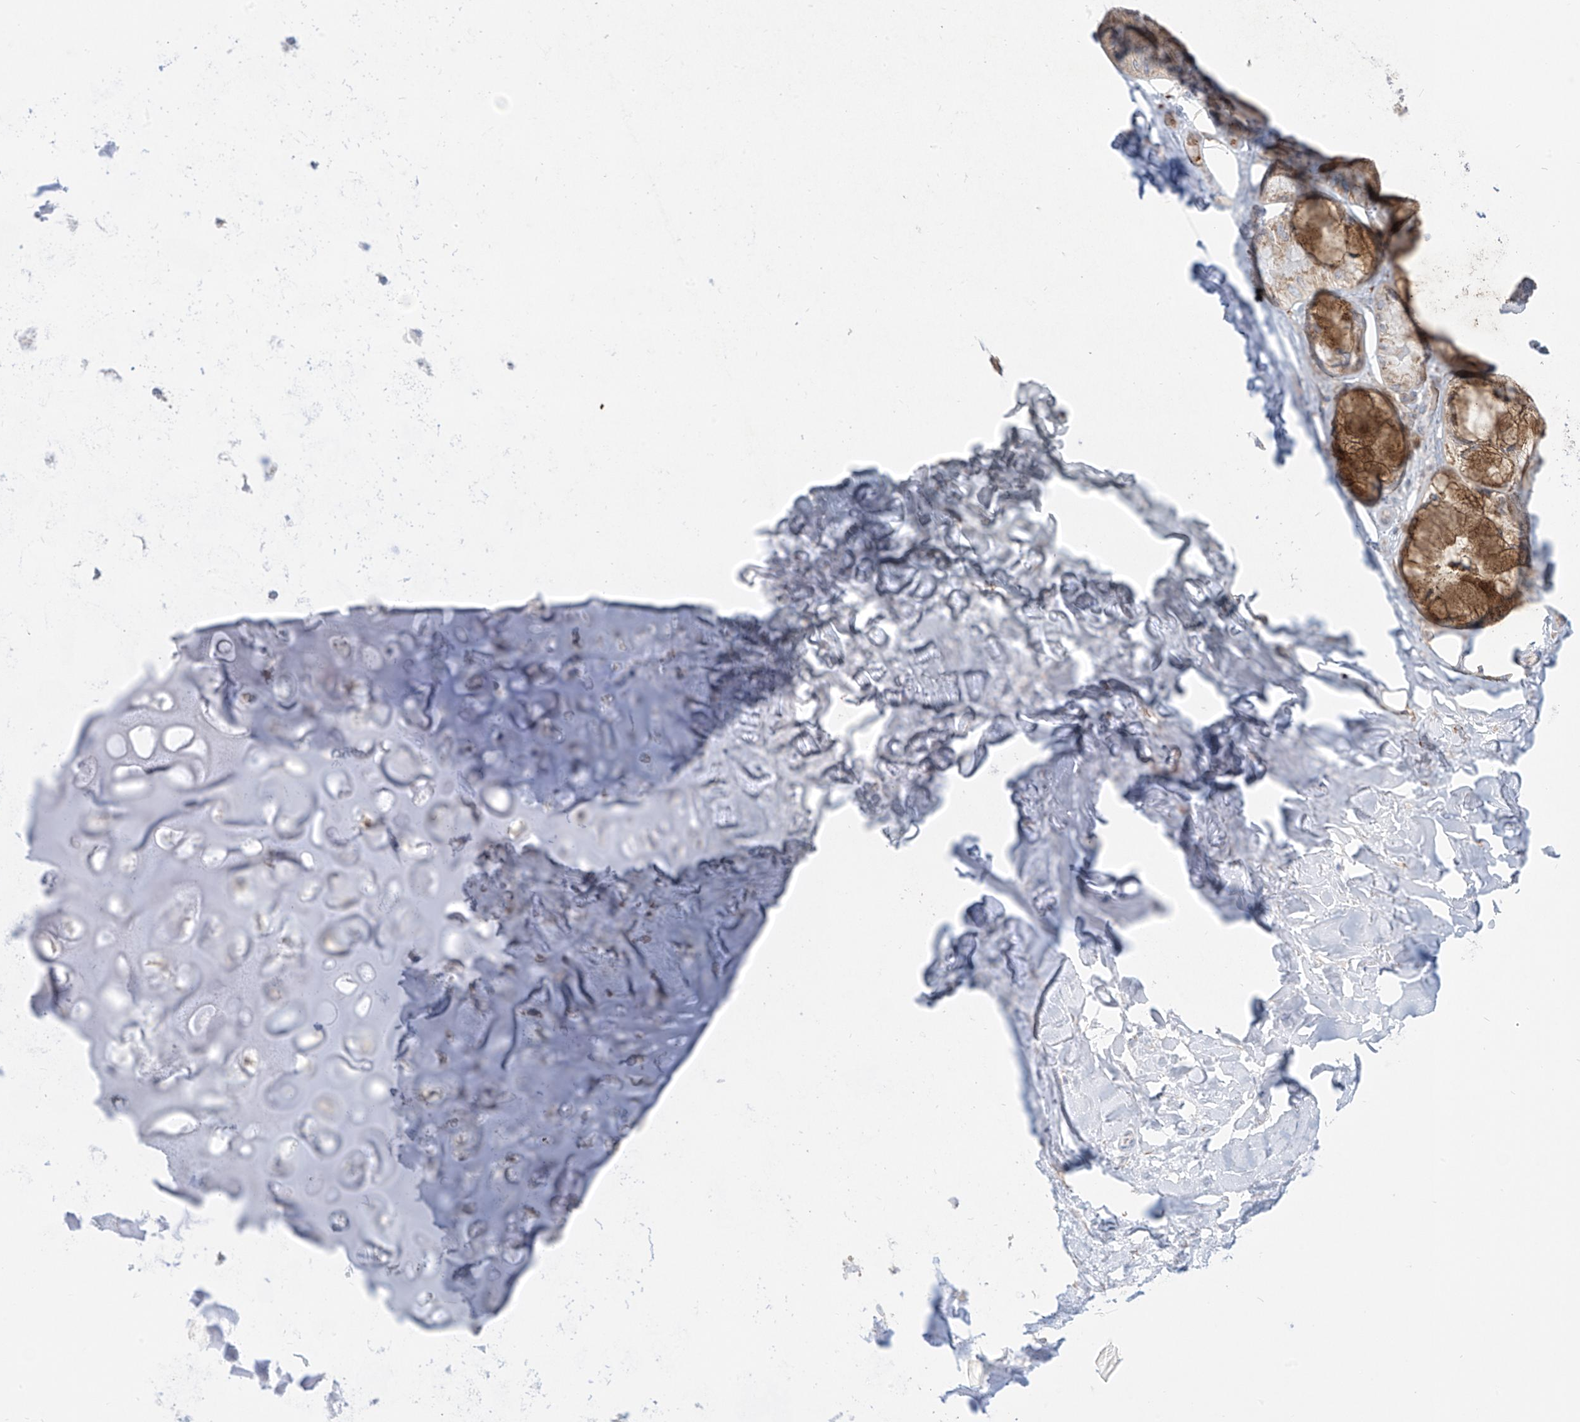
{"staining": {"intensity": "negative", "quantity": "none", "location": "none"}, "tissue": "adipose tissue", "cell_type": "Adipocytes", "image_type": "normal", "snomed": [{"axis": "morphology", "description": "Normal tissue, NOS"}, {"axis": "morphology", "description": "Squamous cell carcinoma, NOS"}, {"axis": "topography", "description": "Lymph node"}, {"axis": "topography", "description": "Bronchus"}, {"axis": "topography", "description": "Lung"}], "caption": "High power microscopy image of an immunohistochemistry (IHC) photomicrograph of benign adipose tissue, revealing no significant positivity in adipocytes.", "gene": "ARHGEF40", "patient": {"sex": "male", "age": 66}}